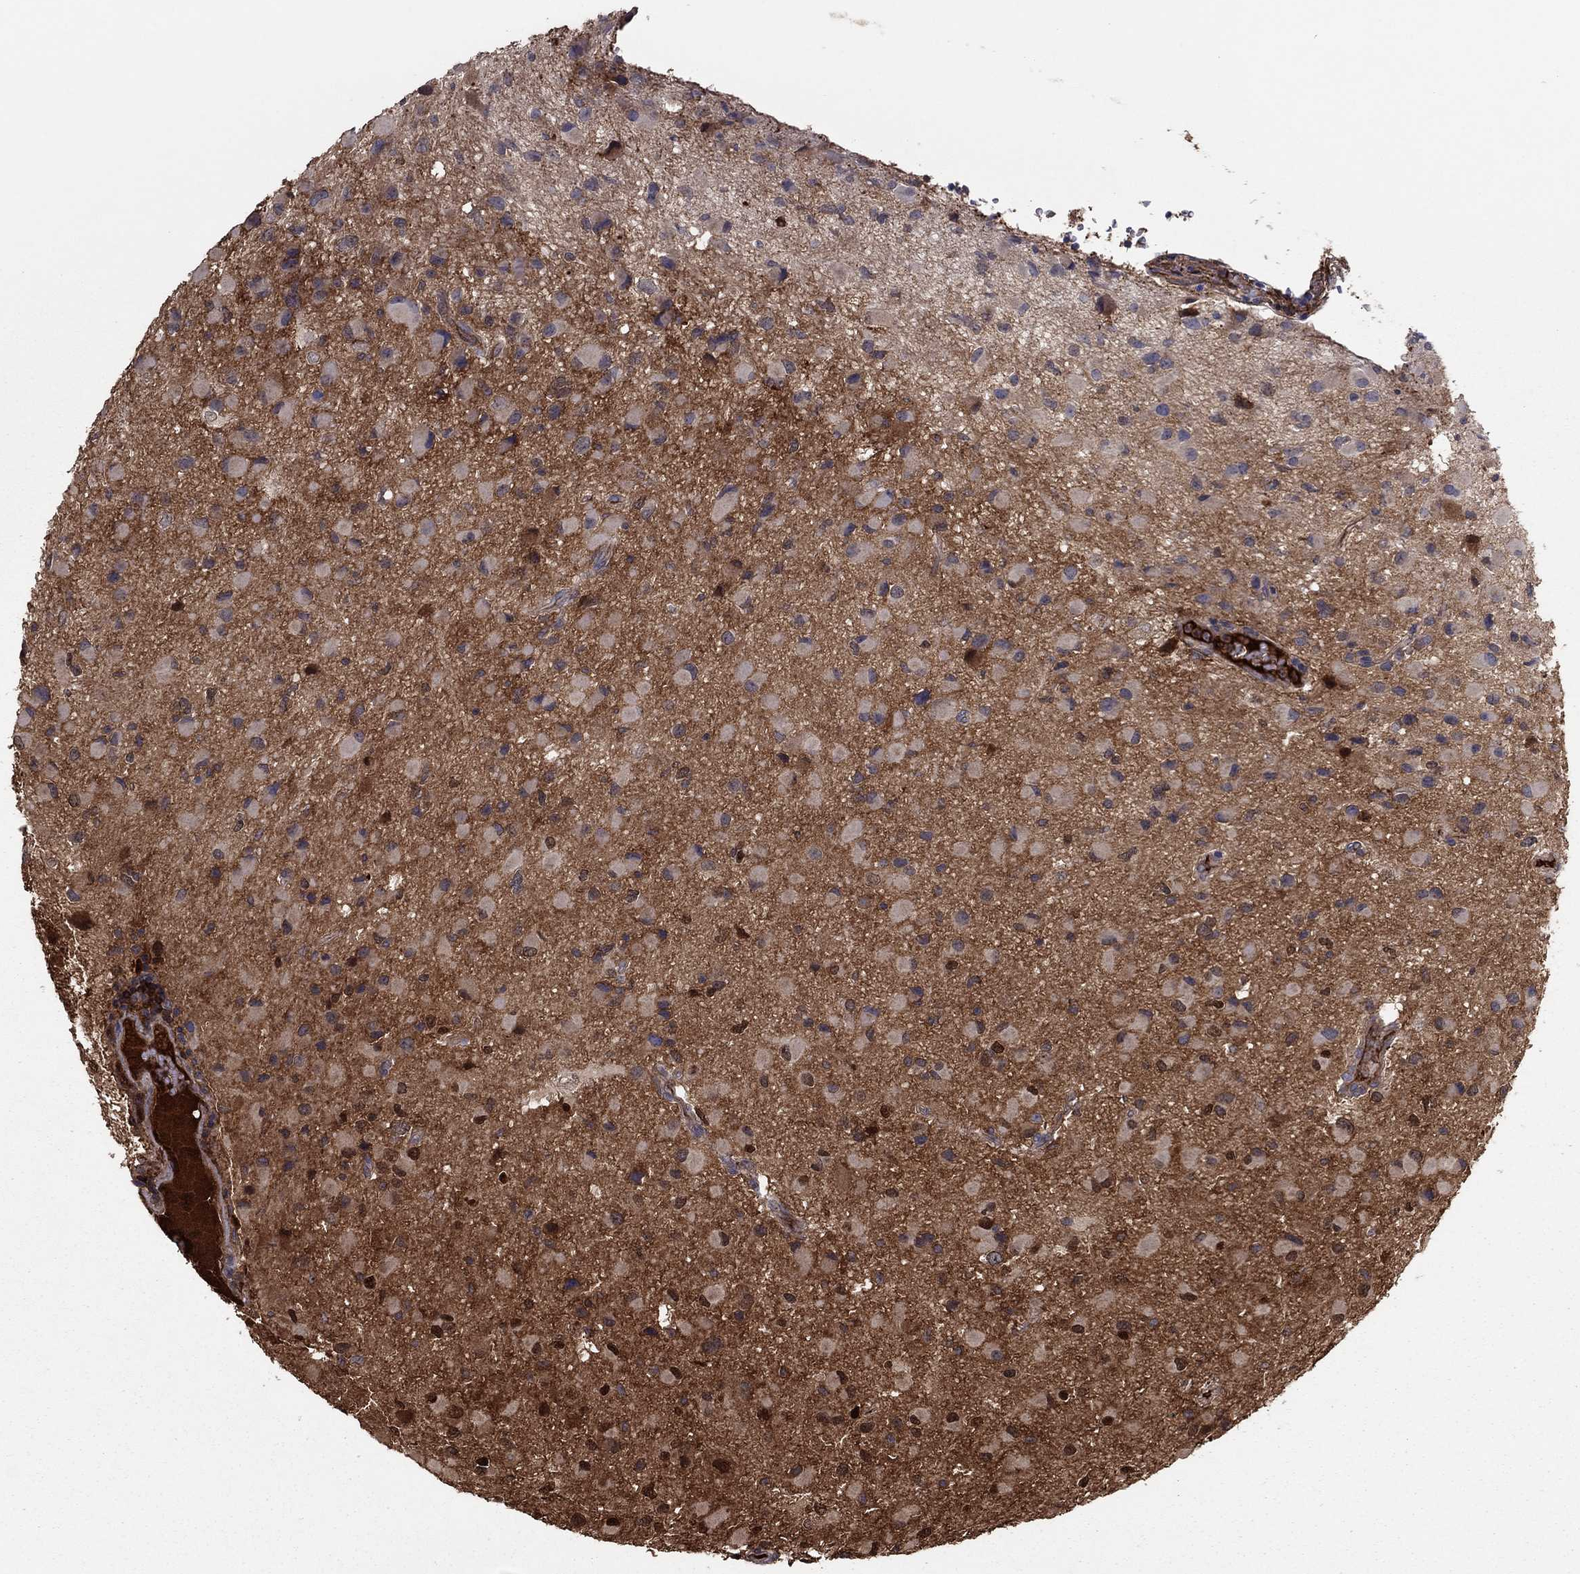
{"staining": {"intensity": "strong", "quantity": "25%-75%", "location": "nuclear"}, "tissue": "glioma", "cell_type": "Tumor cells", "image_type": "cancer", "snomed": [{"axis": "morphology", "description": "Glioma, malignant, Low grade"}, {"axis": "topography", "description": "Brain"}], "caption": "A photomicrograph showing strong nuclear staining in approximately 25%-75% of tumor cells in glioma, as visualized by brown immunohistochemical staining.", "gene": "HPX", "patient": {"sex": "female", "age": 32}}